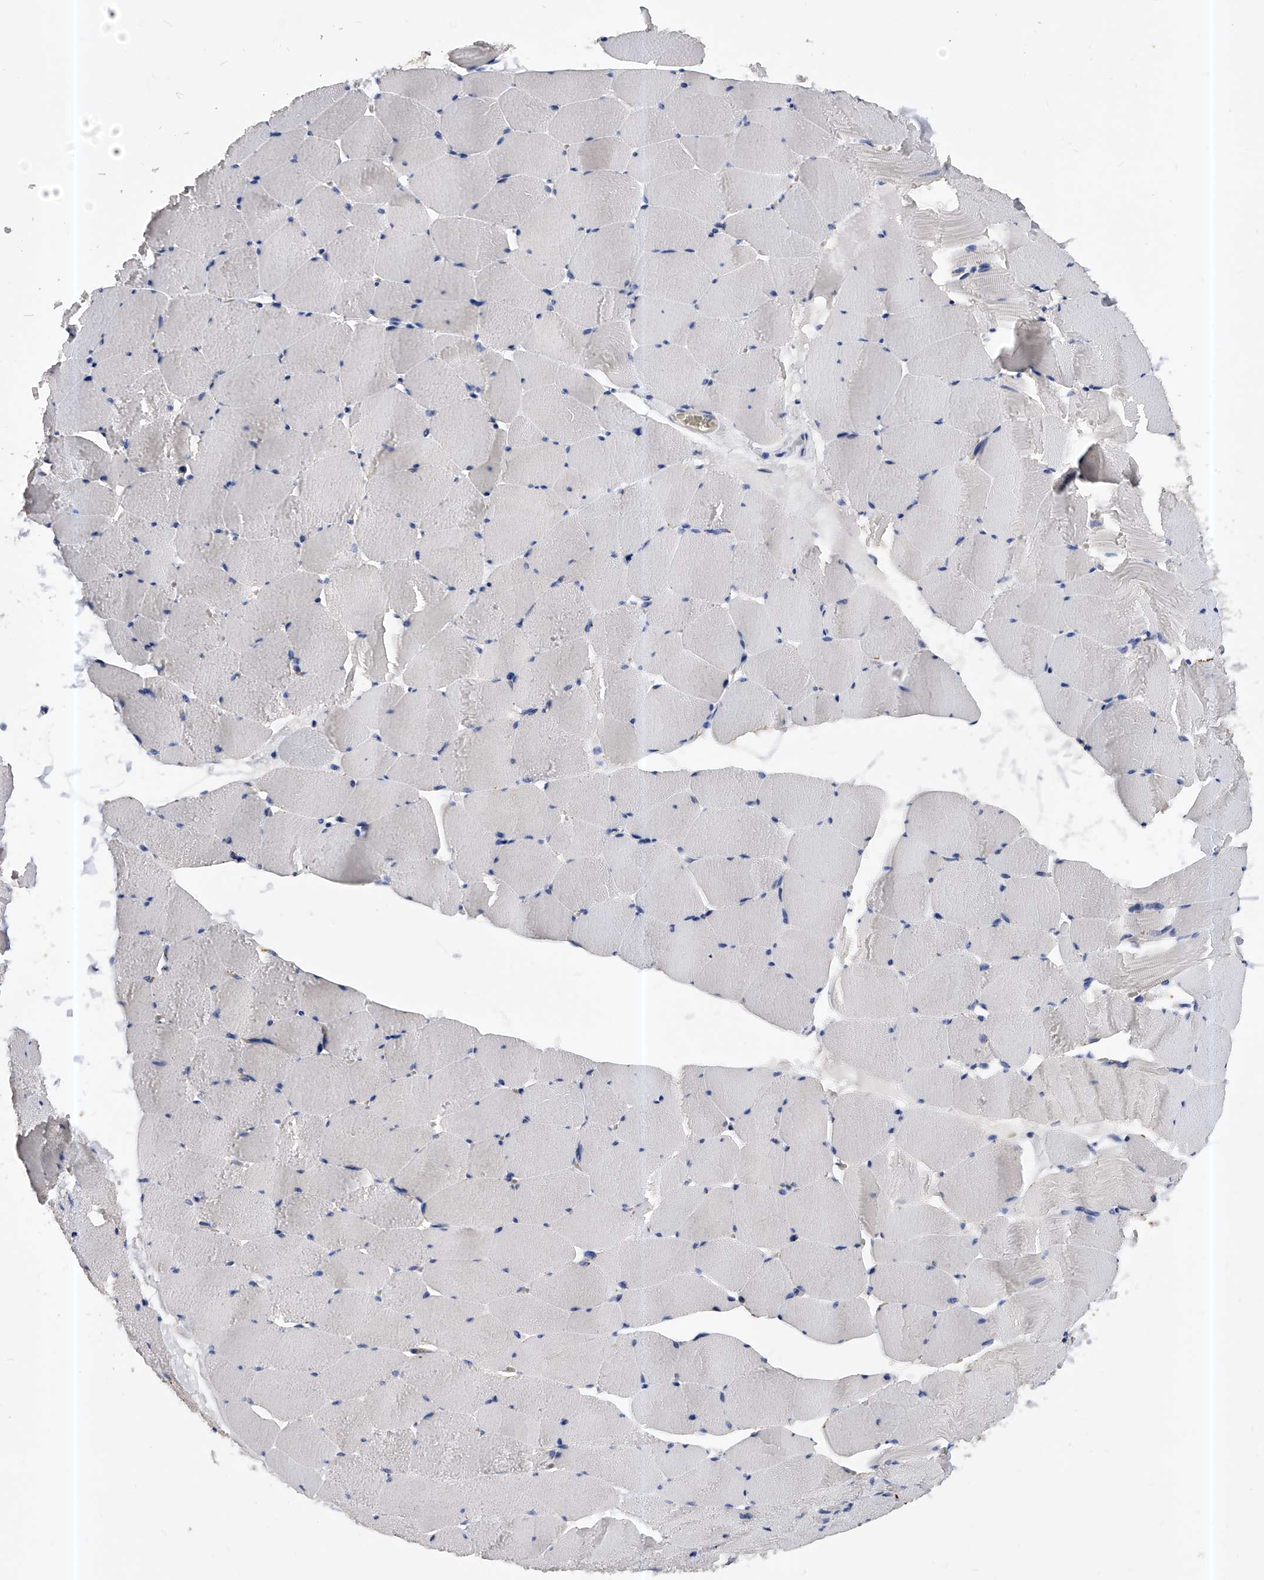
{"staining": {"intensity": "negative", "quantity": "none", "location": "none"}, "tissue": "skeletal muscle", "cell_type": "Myocytes", "image_type": "normal", "snomed": [{"axis": "morphology", "description": "Normal tissue, NOS"}, {"axis": "topography", "description": "Skeletal muscle"}], "caption": "High power microscopy micrograph of an immunohistochemistry (IHC) image of normal skeletal muscle, revealing no significant expression in myocytes. (DAB immunohistochemistry, high magnification).", "gene": "PPP5C", "patient": {"sex": "male", "age": 62}}